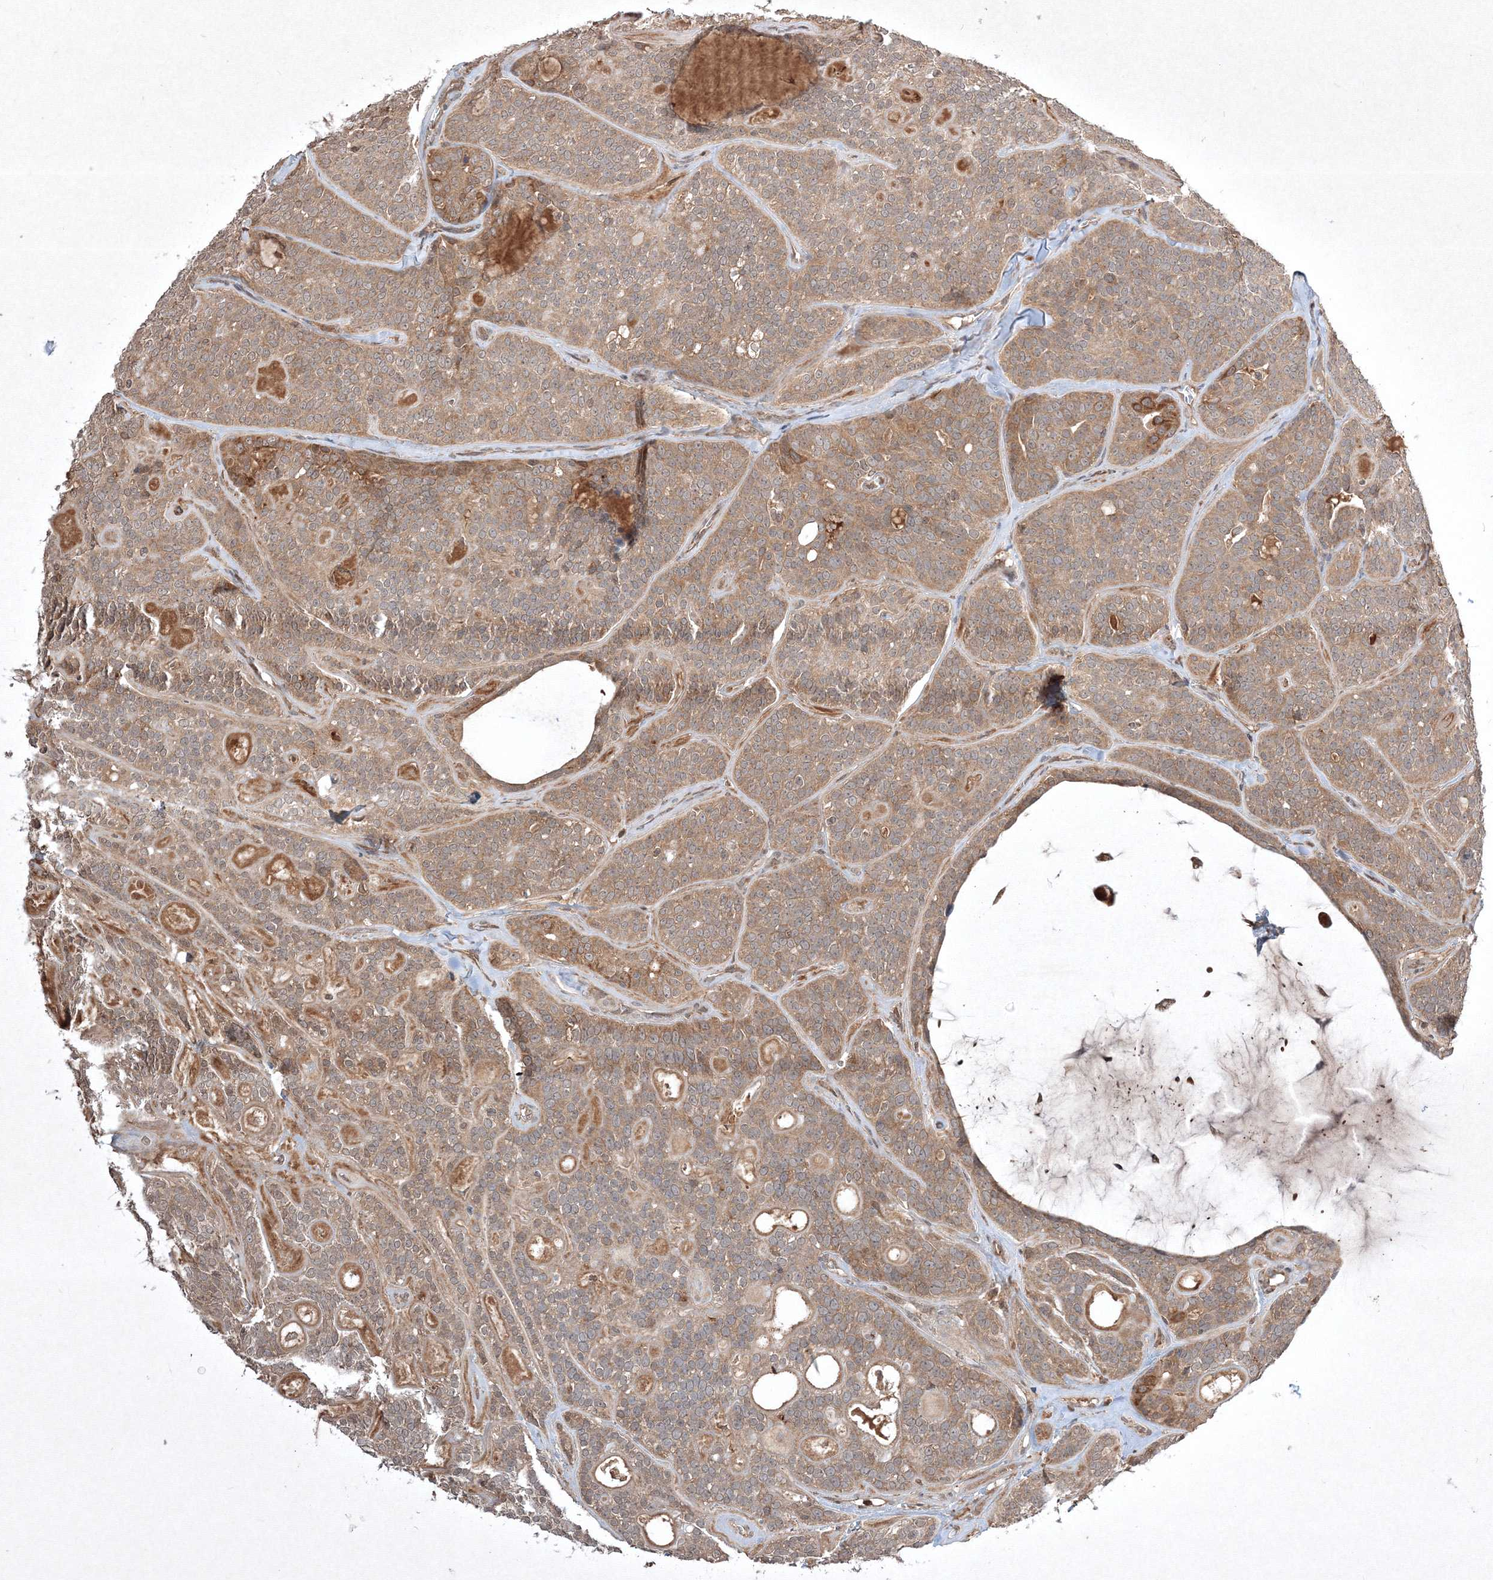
{"staining": {"intensity": "weak", "quantity": ">75%", "location": "cytoplasmic/membranous"}, "tissue": "head and neck cancer", "cell_type": "Tumor cells", "image_type": "cancer", "snomed": [{"axis": "morphology", "description": "Adenocarcinoma, NOS"}, {"axis": "topography", "description": "Head-Neck"}], "caption": "Immunohistochemistry histopathology image of human head and neck cancer stained for a protein (brown), which demonstrates low levels of weak cytoplasmic/membranous expression in approximately >75% of tumor cells.", "gene": "PLTP", "patient": {"sex": "male", "age": 66}}